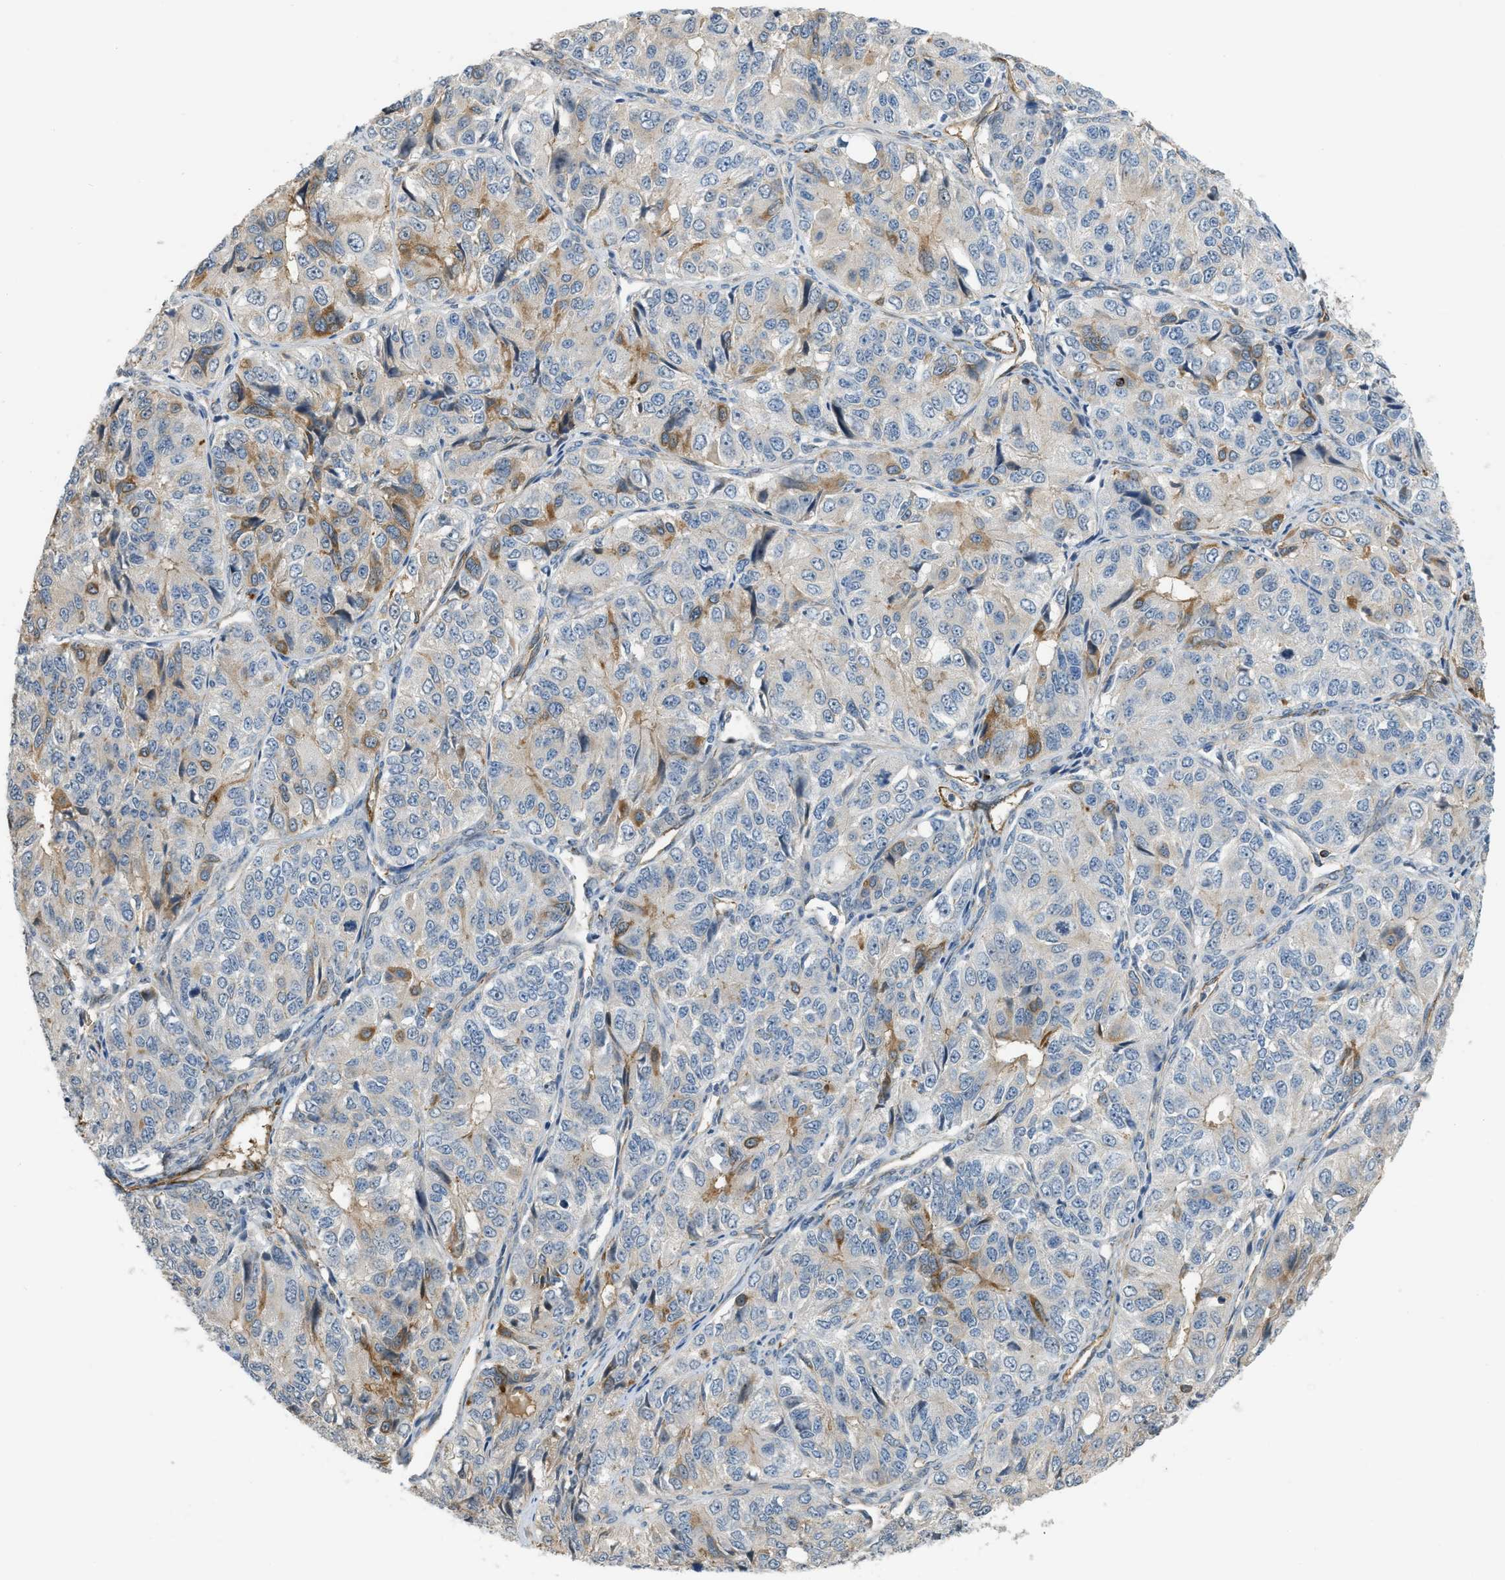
{"staining": {"intensity": "moderate", "quantity": "<25%", "location": "cytoplasmic/membranous"}, "tissue": "ovarian cancer", "cell_type": "Tumor cells", "image_type": "cancer", "snomed": [{"axis": "morphology", "description": "Carcinoma, endometroid"}, {"axis": "topography", "description": "Ovary"}], "caption": "High-power microscopy captured an immunohistochemistry histopathology image of ovarian endometroid carcinoma, revealing moderate cytoplasmic/membranous expression in approximately <25% of tumor cells.", "gene": "KIAA1671", "patient": {"sex": "female", "age": 51}}